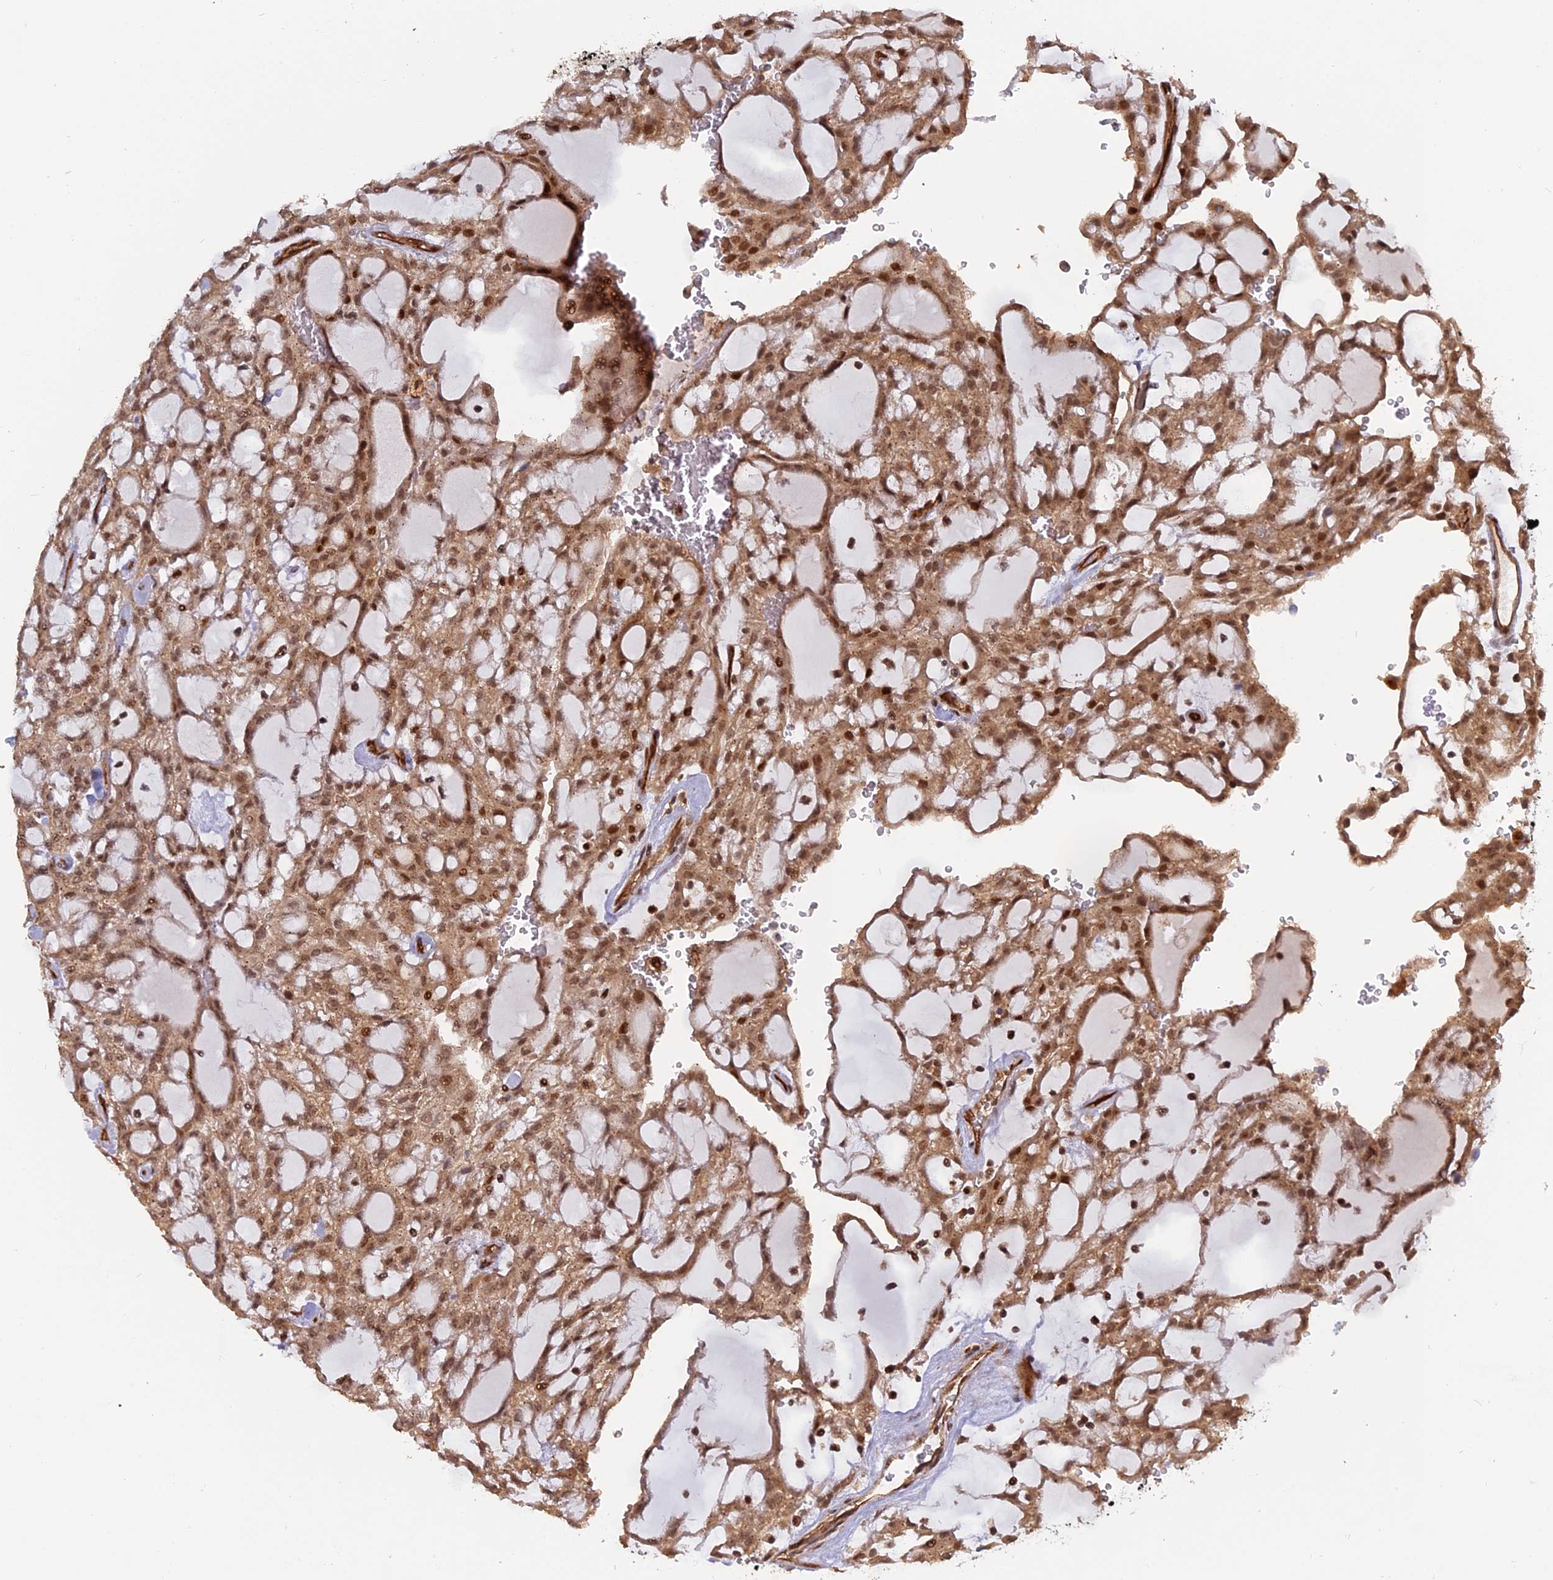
{"staining": {"intensity": "moderate", "quantity": ">75%", "location": "cytoplasmic/membranous,nuclear"}, "tissue": "renal cancer", "cell_type": "Tumor cells", "image_type": "cancer", "snomed": [{"axis": "morphology", "description": "Adenocarcinoma, NOS"}, {"axis": "topography", "description": "Kidney"}], "caption": "Brown immunohistochemical staining in renal adenocarcinoma reveals moderate cytoplasmic/membranous and nuclear positivity in approximately >75% of tumor cells. The protein of interest is stained brown, and the nuclei are stained in blue (DAB (3,3'-diaminobenzidine) IHC with brightfield microscopy, high magnification).", "gene": "PKIG", "patient": {"sex": "male", "age": 63}}